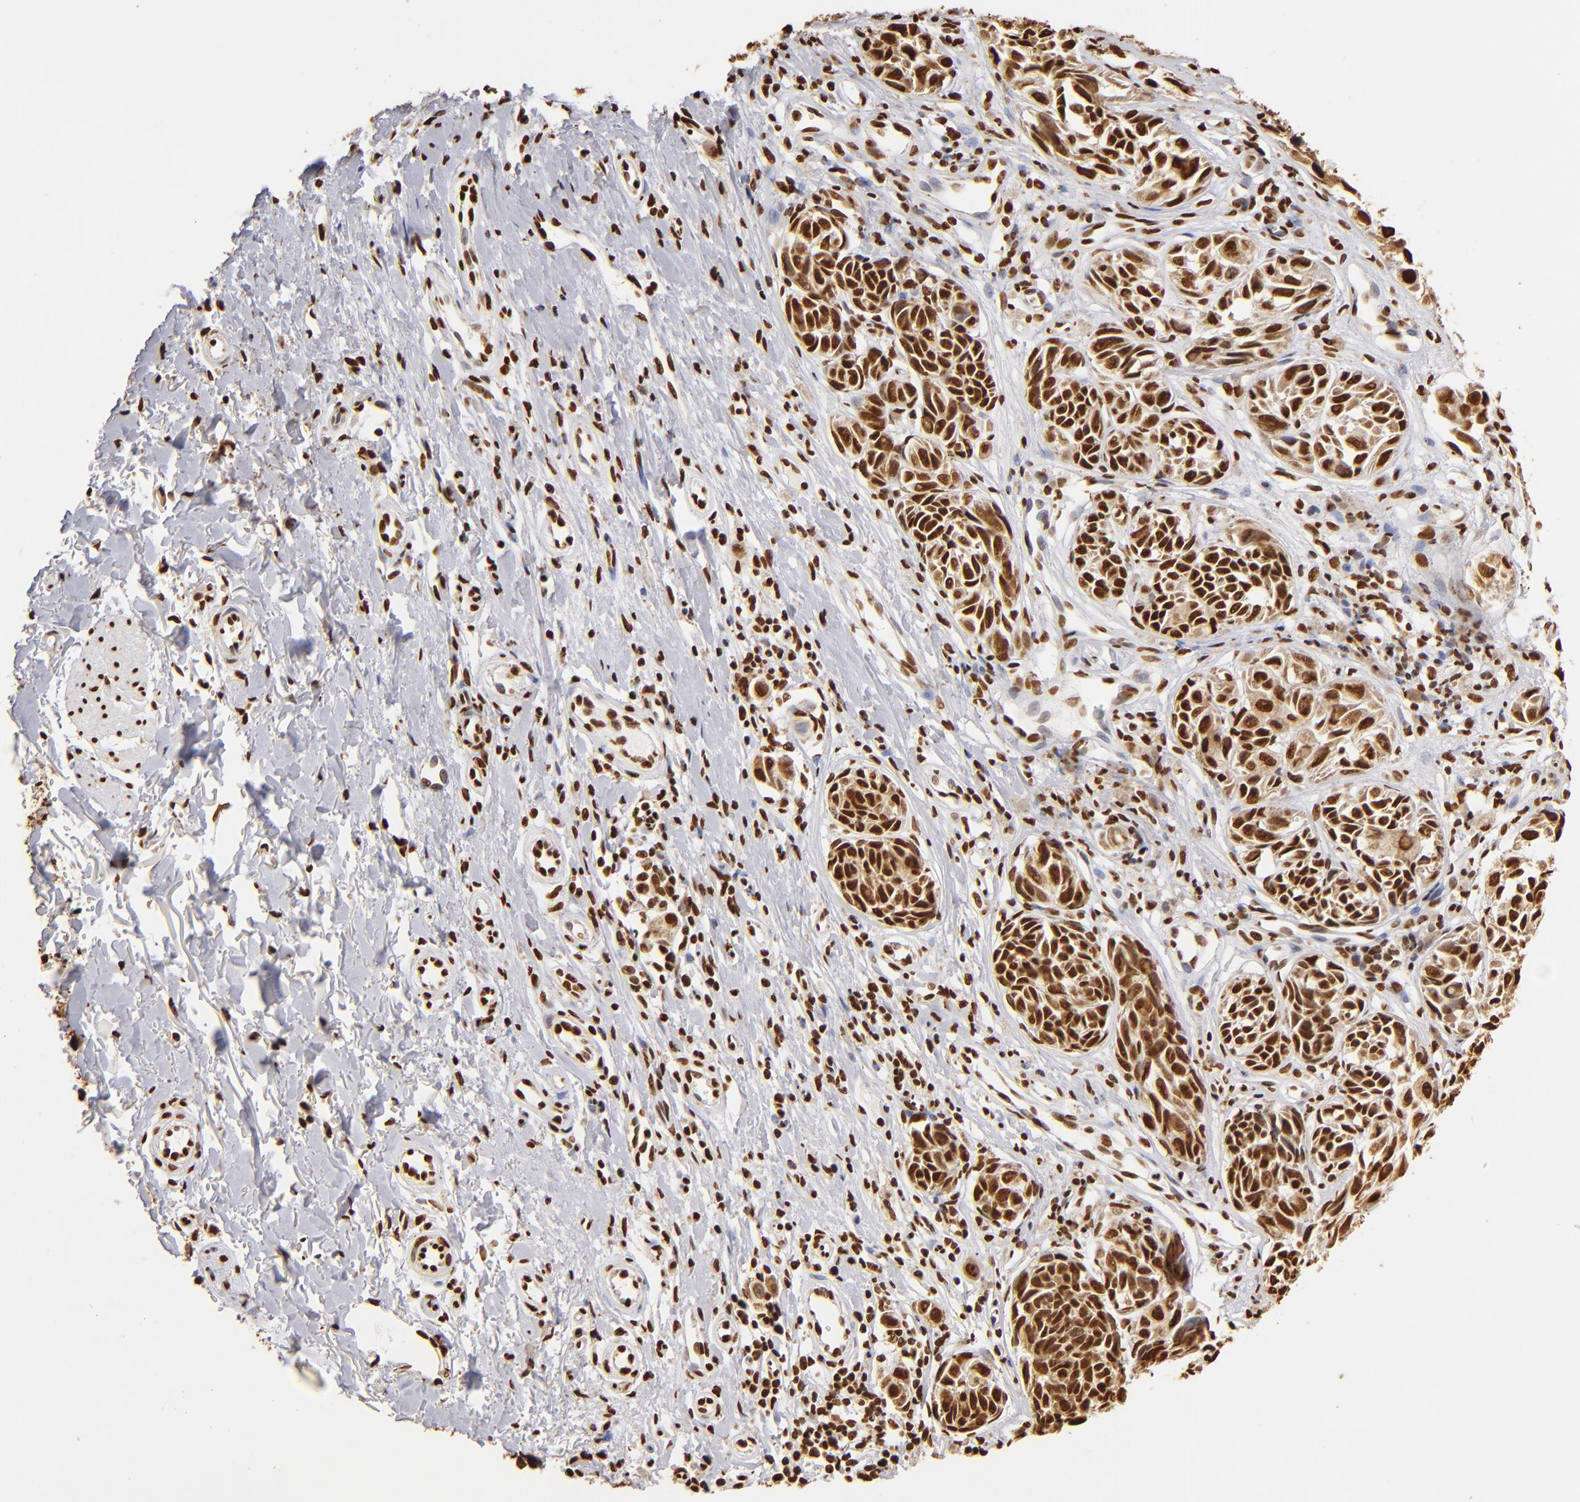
{"staining": {"intensity": "strong", "quantity": ">75%", "location": "nuclear"}, "tissue": "melanoma", "cell_type": "Tumor cells", "image_type": "cancer", "snomed": [{"axis": "morphology", "description": "Malignant melanoma, NOS"}, {"axis": "topography", "description": "Skin"}], "caption": "The immunohistochemical stain labels strong nuclear expression in tumor cells of malignant melanoma tissue.", "gene": "ILF3", "patient": {"sex": "male", "age": 67}}